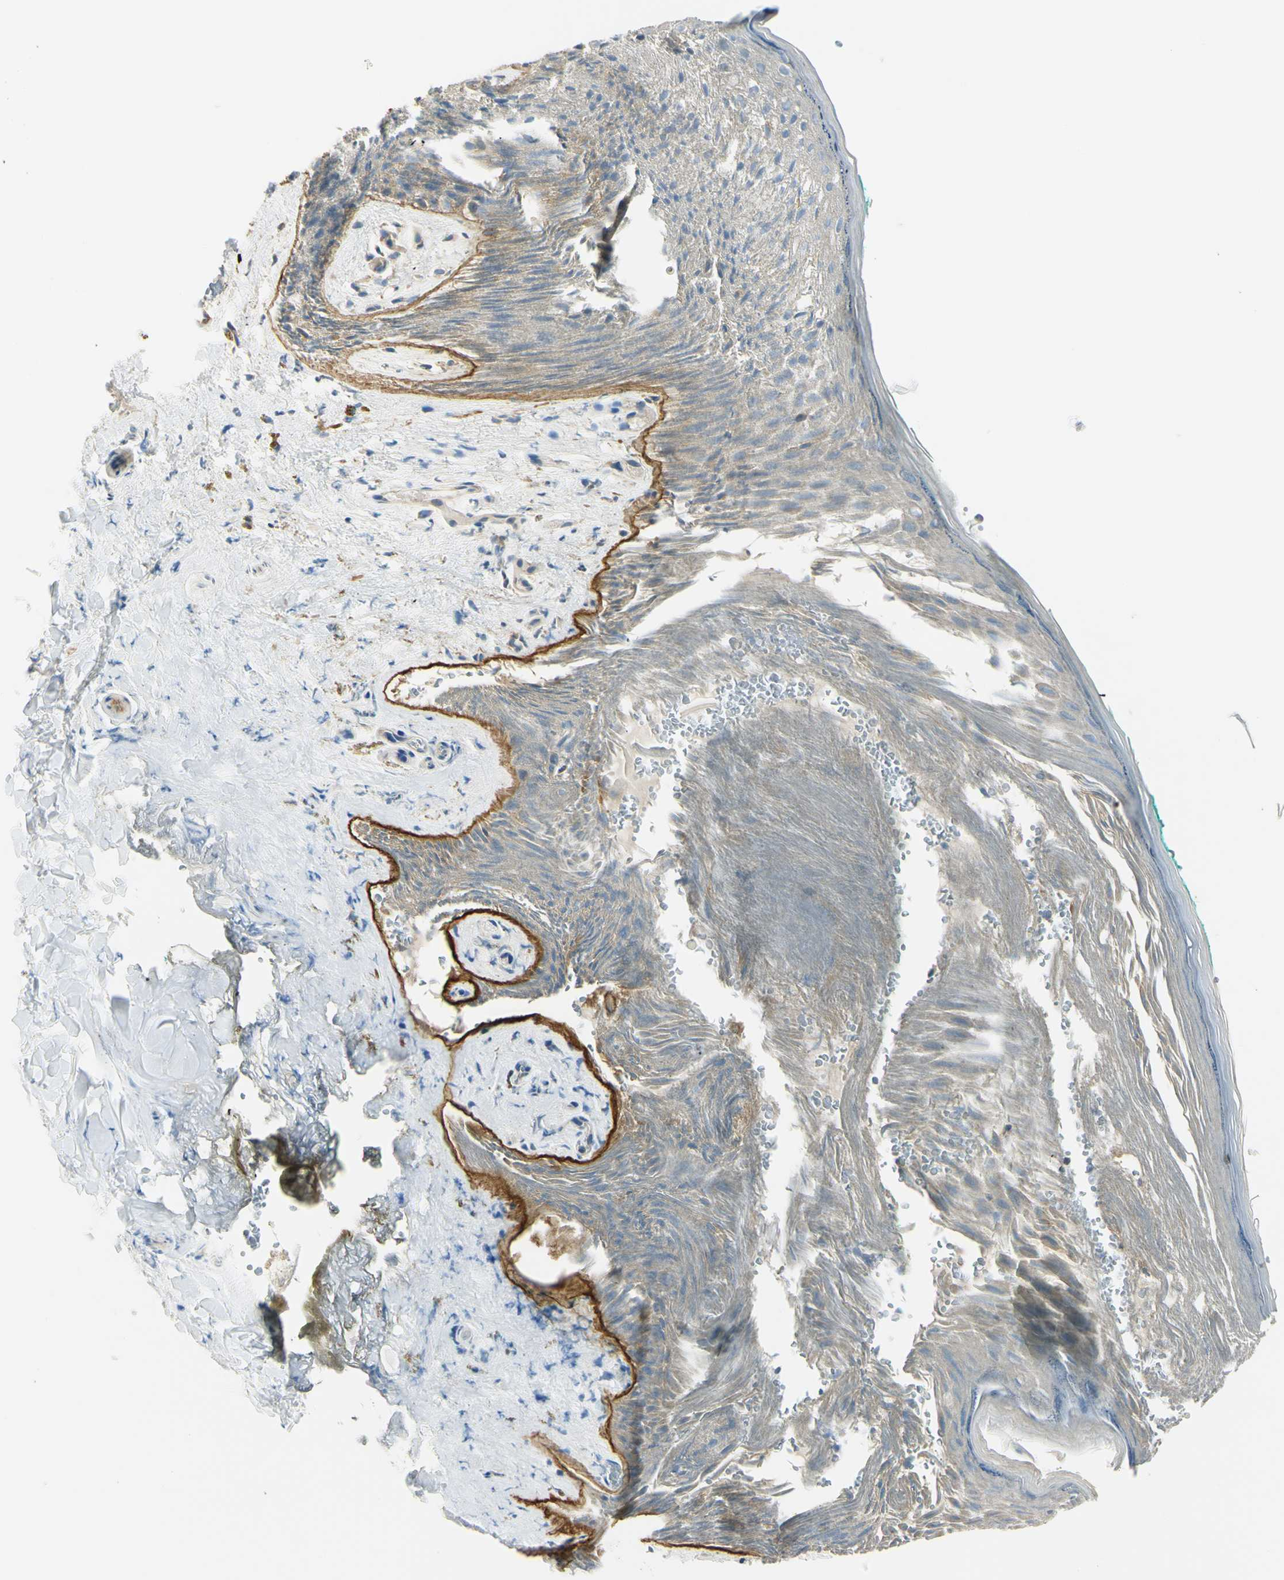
{"staining": {"intensity": "moderate", "quantity": ">75%", "location": "cytoplasmic/membranous"}, "tissue": "skin", "cell_type": "Epidermal cells", "image_type": "normal", "snomed": [{"axis": "morphology", "description": "Normal tissue, NOS"}, {"axis": "topography", "description": "Anal"}], "caption": "IHC image of benign skin stained for a protein (brown), which displays medium levels of moderate cytoplasmic/membranous staining in about >75% of epidermal cells.", "gene": "LAMA3", "patient": {"sex": "male", "age": 74}}